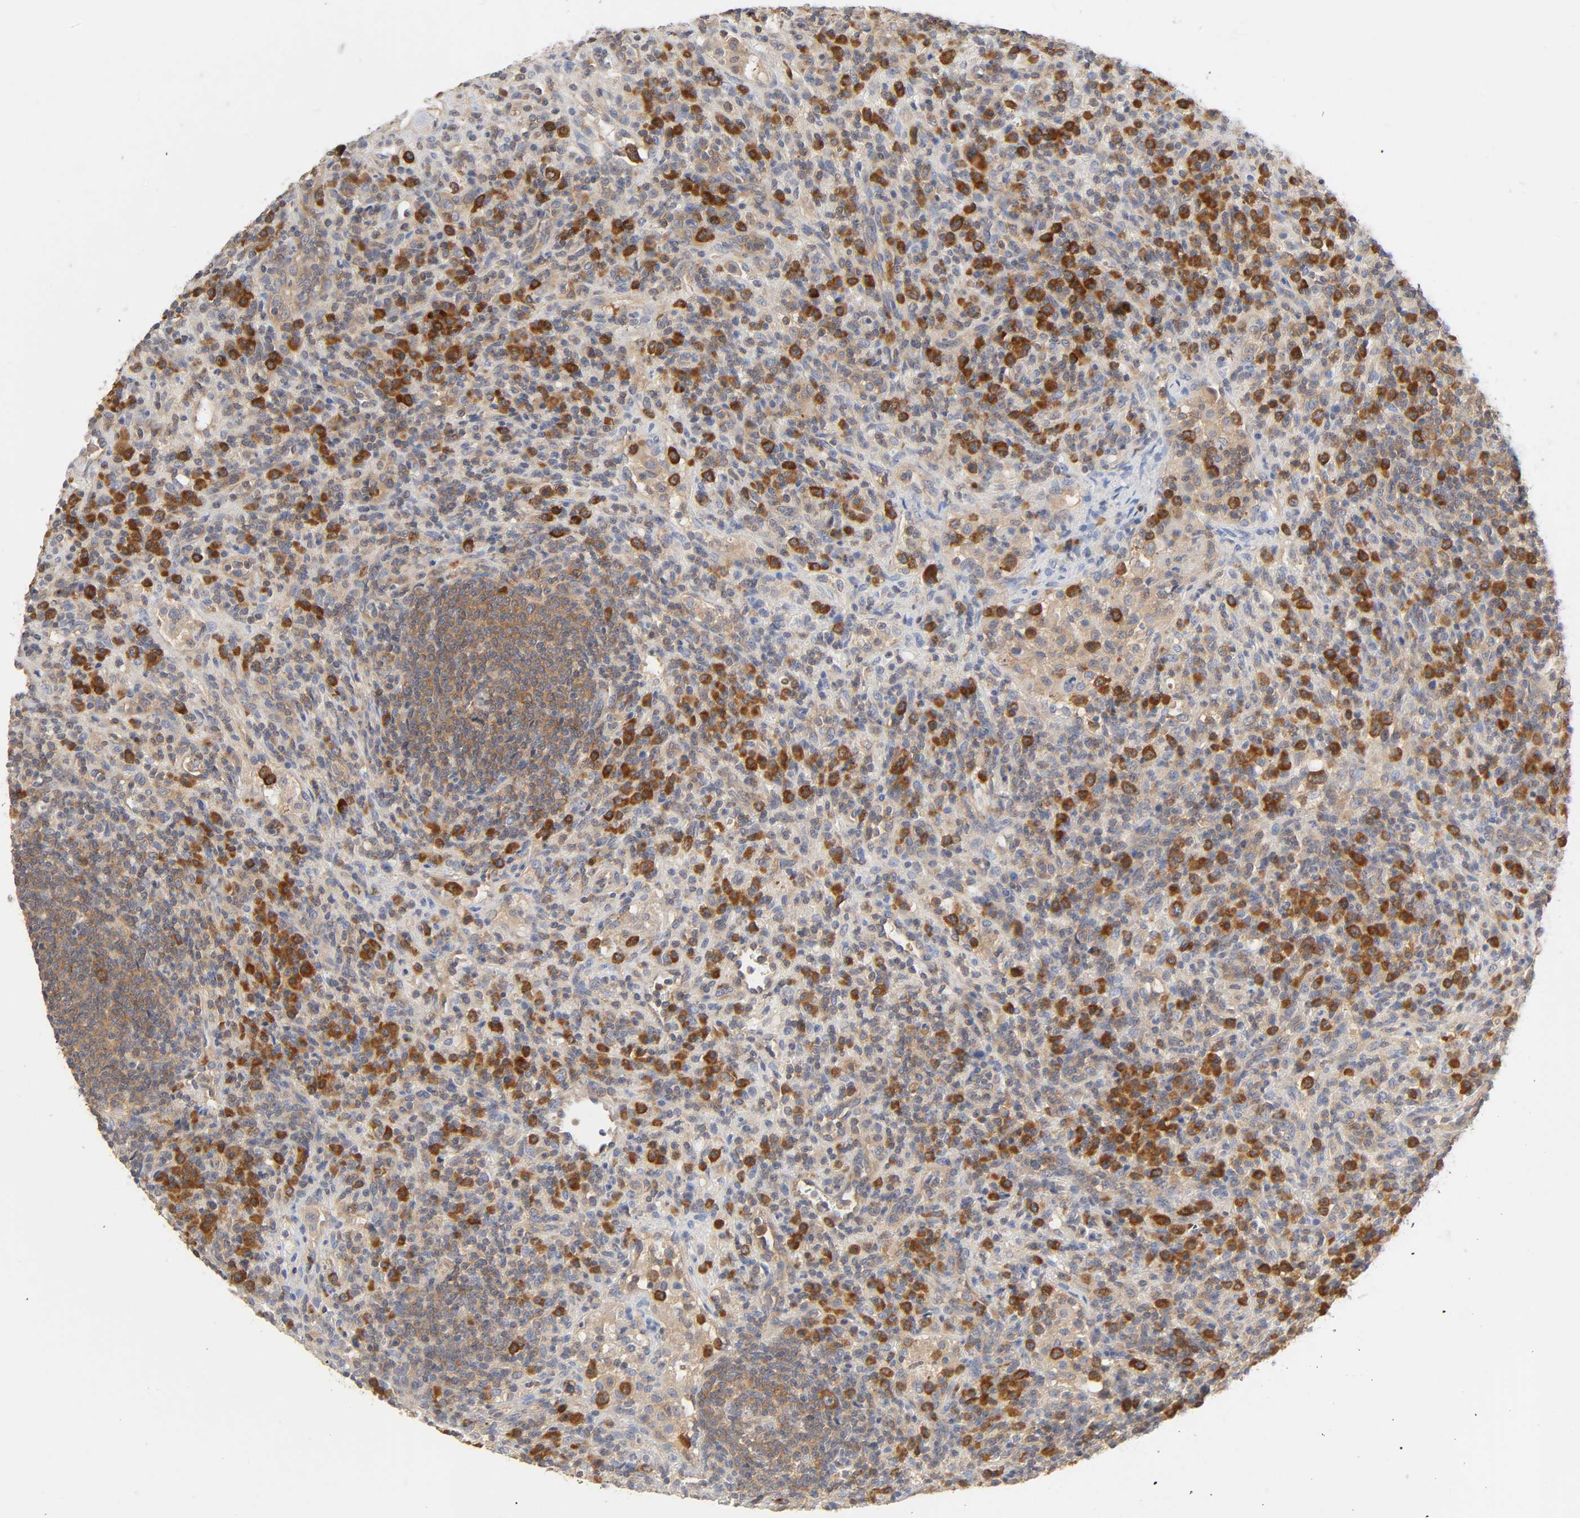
{"staining": {"intensity": "strong", "quantity": "25%-75%", "location": "cytoplasmic/membranous"}, "tissue": "lymphoma", "cell_type": "Tumor cells", "image_type": "cancer", "snomed": [{"axis": "morphology", "description": "Hodgkin's disease, NOS"}, {"axis": "topography", "description": "Lymph node"}], "caption": "Hodgkin's disease stained for a protein displays strong cytoplasmic/membranous positivity in tumor cells.", "gene": "SCHIP1", "patient": {"sex": "male", "age": 65}}